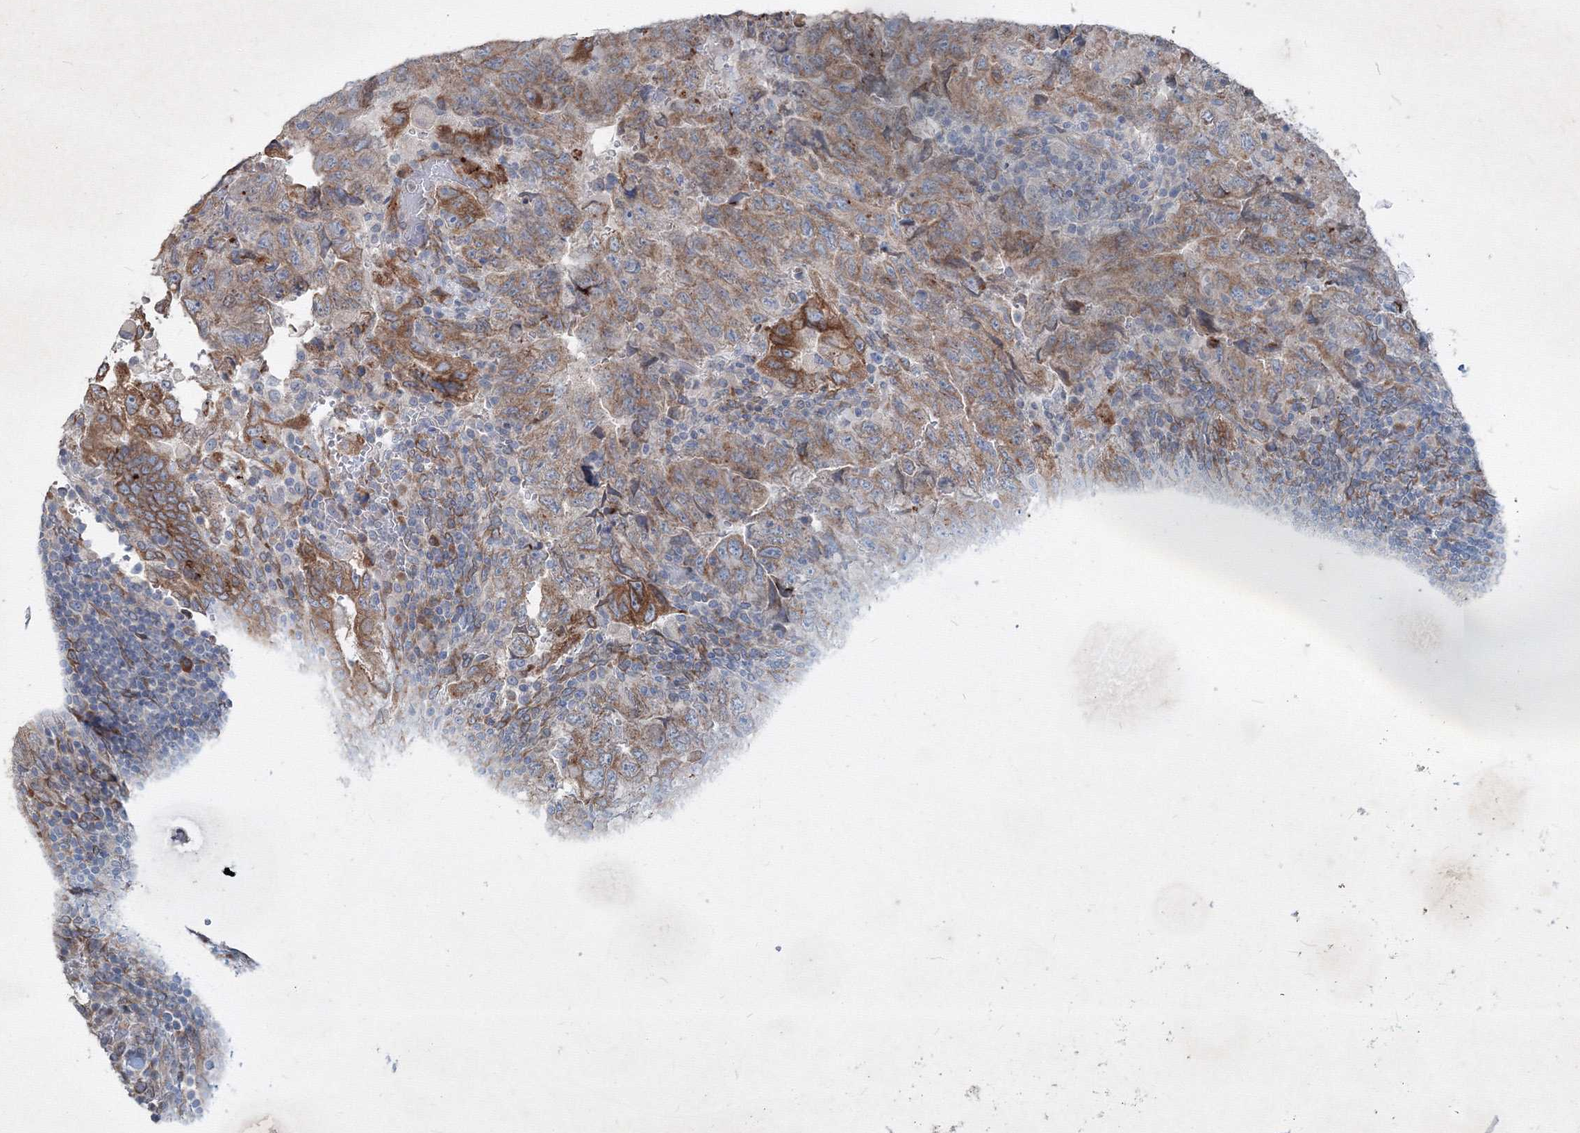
{"staining": {"intensity": "moderate", "quantity": ">75%", "location": "cytoplasmic/membranous"}, "tissue": "testis cancer", "cell_type": "Tumor cells", "image_type": "cancer", "snomed": [{"axis": "morphology", "description": "Carcinoma, Embryonal, NOS"}, {"axis": "topography", "description": "Testis"}], "caption": "Immunohistochemical staining of embryonal carcinoma (testis) reveals moderate cytoplasmic/membranous protein staining in approximately >75% of tumor cells.", "gene": "IFNAR1", "patient": {"sex": "male", "age": 36}}